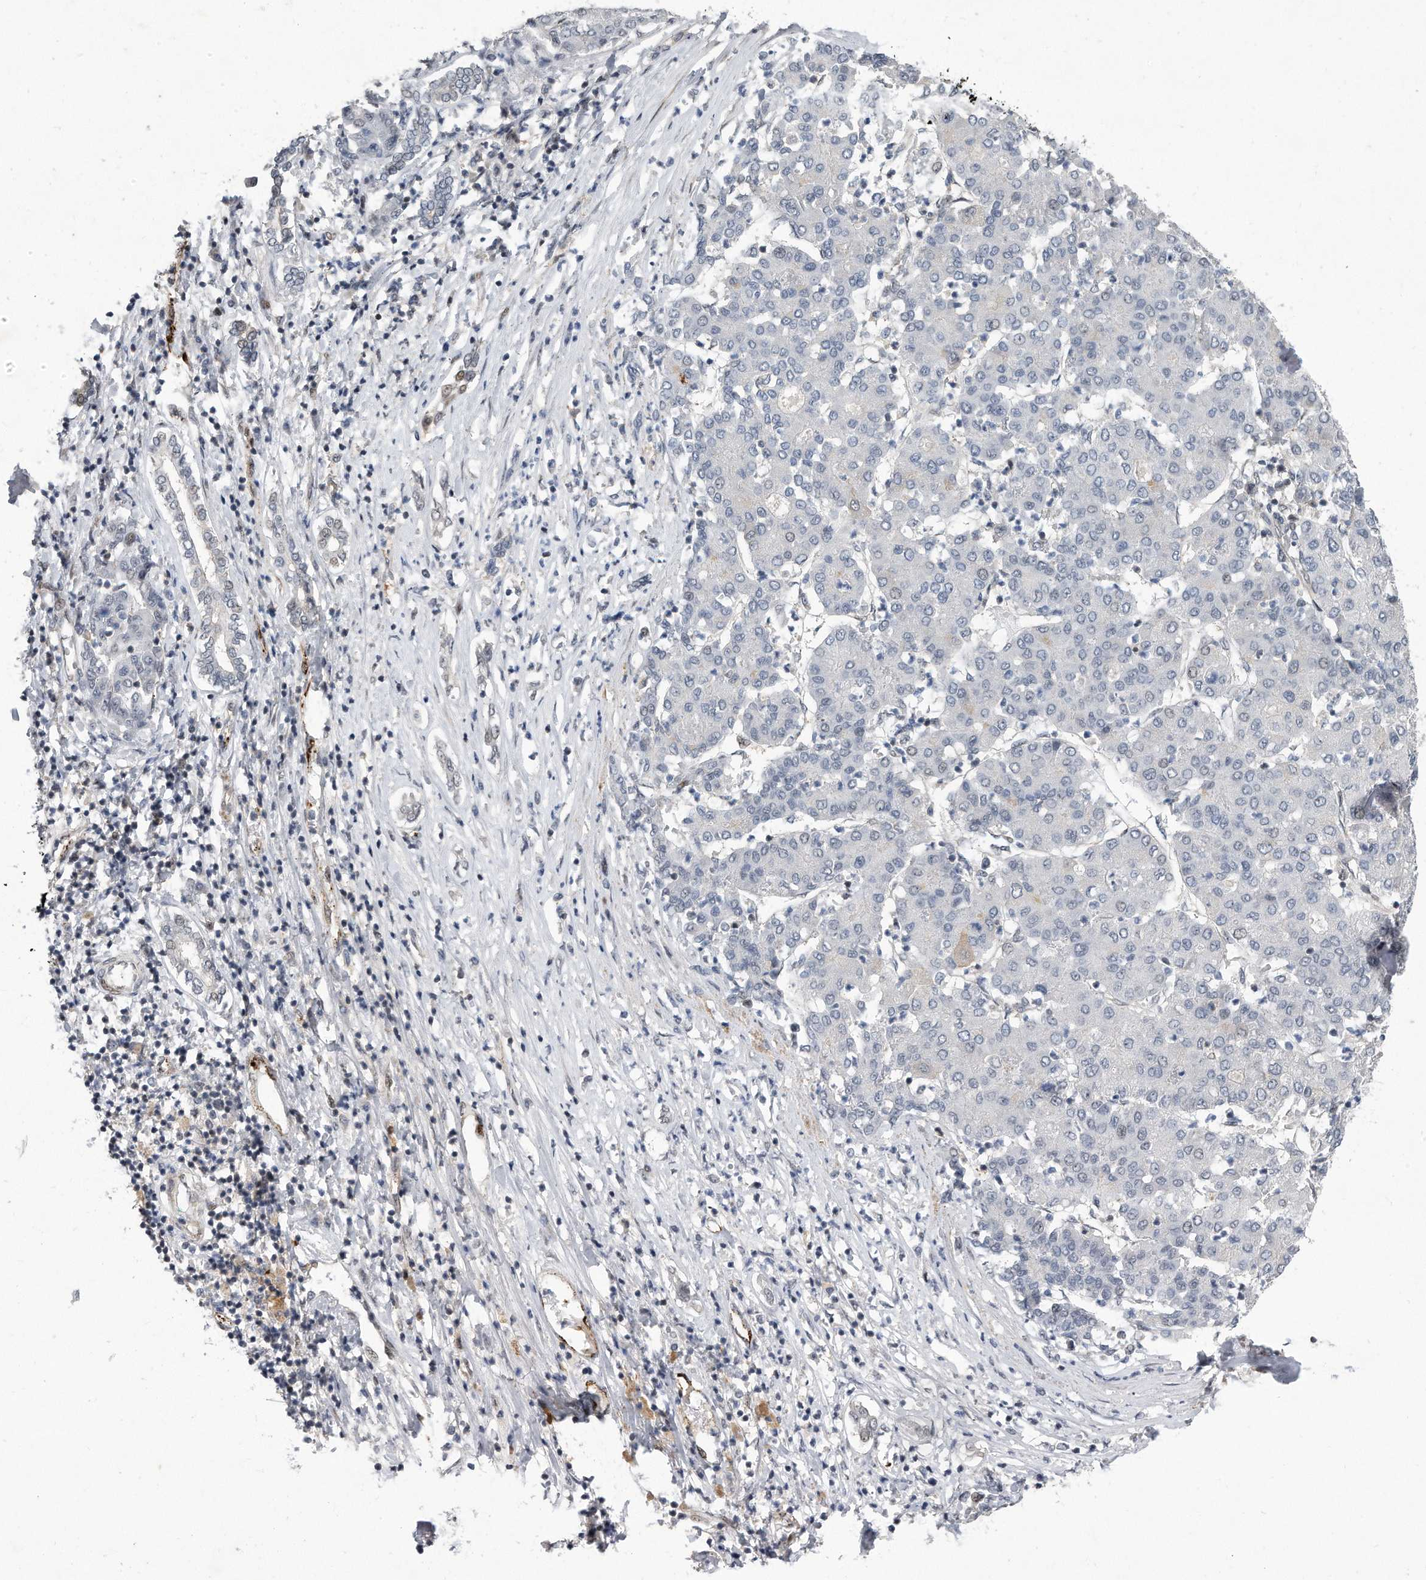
{"staining": {"intensity": "negative", "quantity": "none", "location": "none"}, "tissue": "liver cancer", "cell_type": "Tumor cells", "image_type": "cancer", "snomed": [{"axis": "morphology", "description": "Carcinoma, Hepatocellular, NOS"}, {"axis": "topography", "description": "Liver"}], "caption": "This is a image of IHC staining of hepatocellular carcinoma (liver), which shows no positivity in tumor cells.", "gene": "PGBD2", "patient": {"sex": "male", "age": 65}}